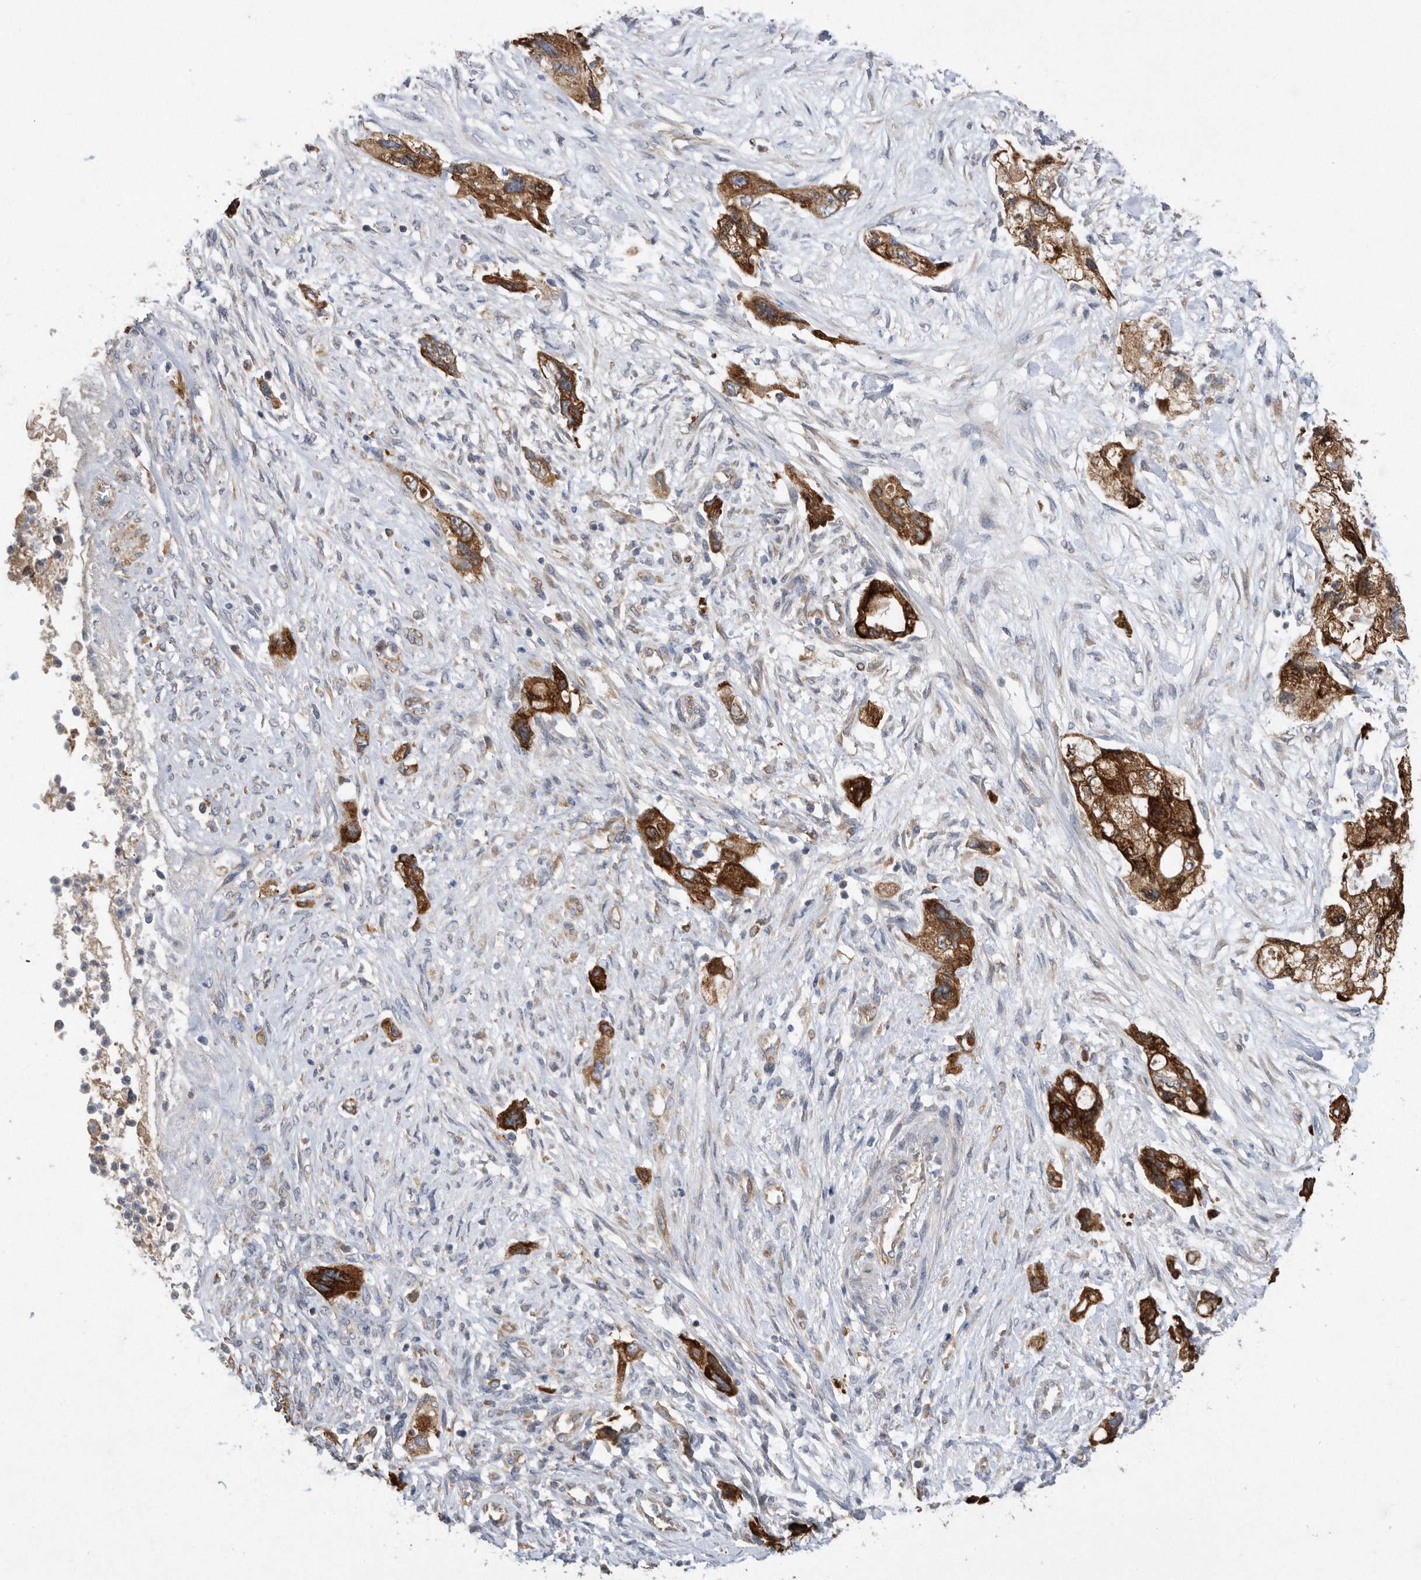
{"staining": {"intensity": "strong", "quantity": ">75%", "location": "cytoplasmic/membranous"}, "tissue": "pancreatic cancer", "cell_type": "Tumor cells", "image_type": "cancer", "snomed": [{"axis": "morphology", "description": "Adenocarcinoma, NOS"}, {"axis": "topography", "description": "Pancreas"}], "caption": "Immunohistochemistry (IHC) histopathology image of neoplastic tissue: pancreatic adenocarcinoma stained using immunohistochemistry (IHC) exhibits high levels of strong protein expression localized specifically in the cytoplasmic/membranous of tumor cells, appearing as a cytoplasmic/membranous brown color.", "gene": "PON2", "patient": {"sex": "female", "age": 73}}